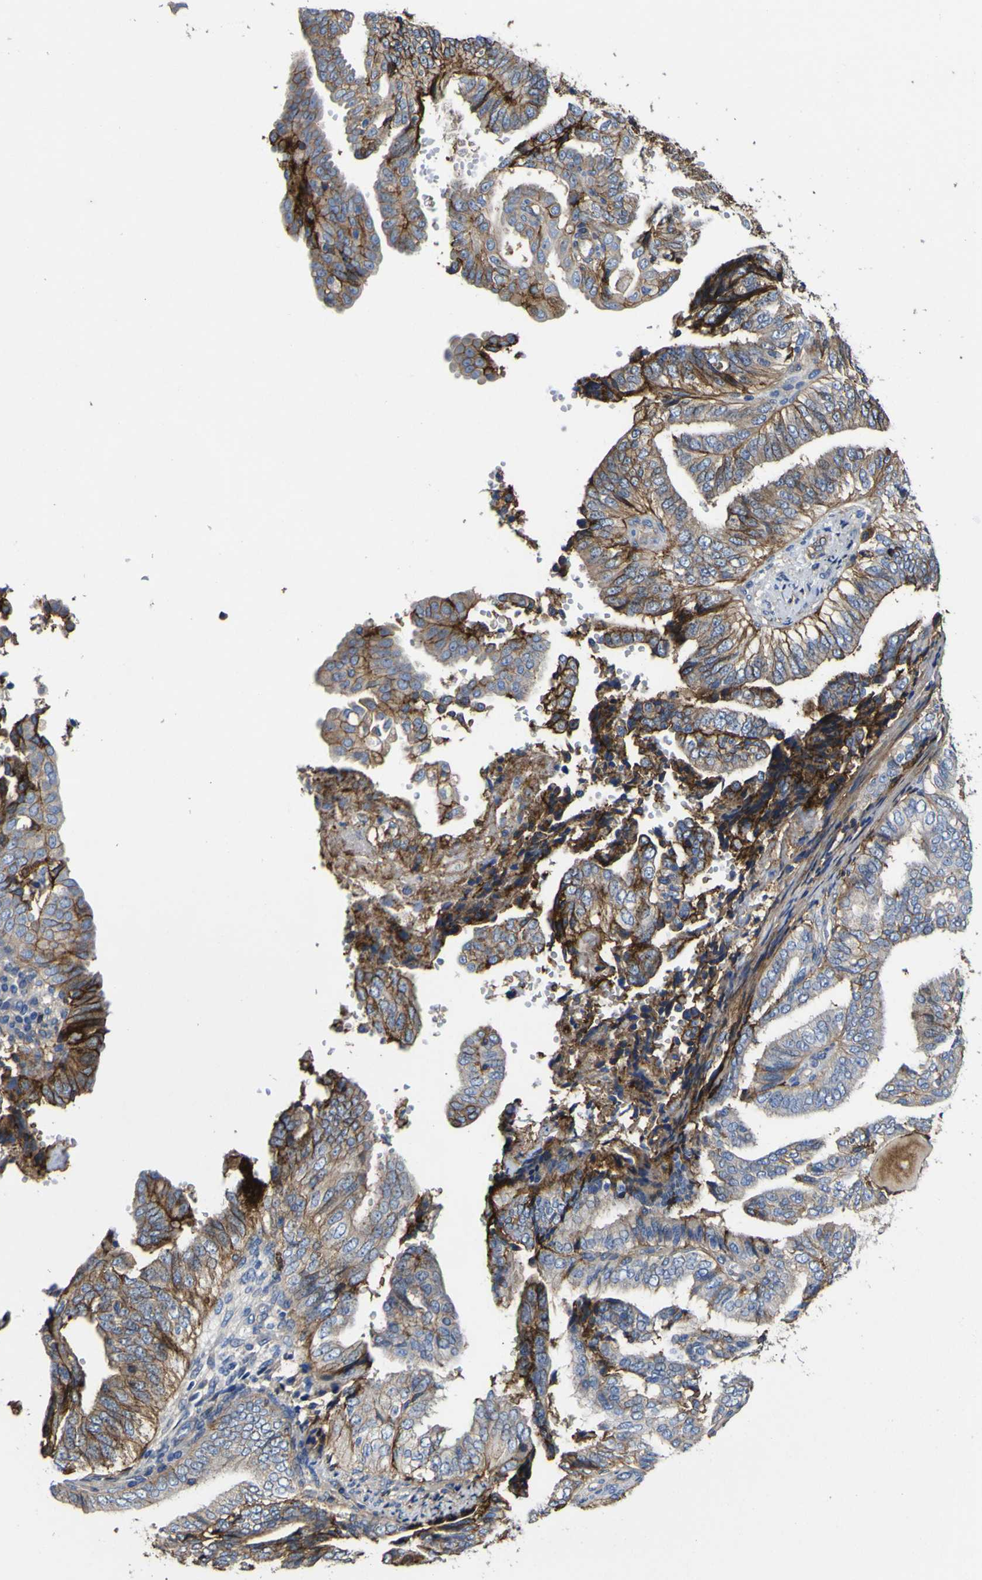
{"staining": {"intensity": "moderate", "quantity": "25%-75%", "location": "cytoplasmic/membranous"}, "tissue": "endometrial cancer", "cell_type": "Tumor cells", "image_type": "cancer", "snomed": [{"axis": "morphology", "description": "Adenocarcinoma, NOS"}, {"axis": "topography", "description": "Endometrium"}], "caption": "Immunohistochemical staining of human endometrial cancer (adenocarcinoma) reveals medium levels of moderate cytoplasmic/membranous protein expression in about 25%-75% of tumor cells.", "gene": "CD151", "patient": {"sex": "female", "age": 58}}